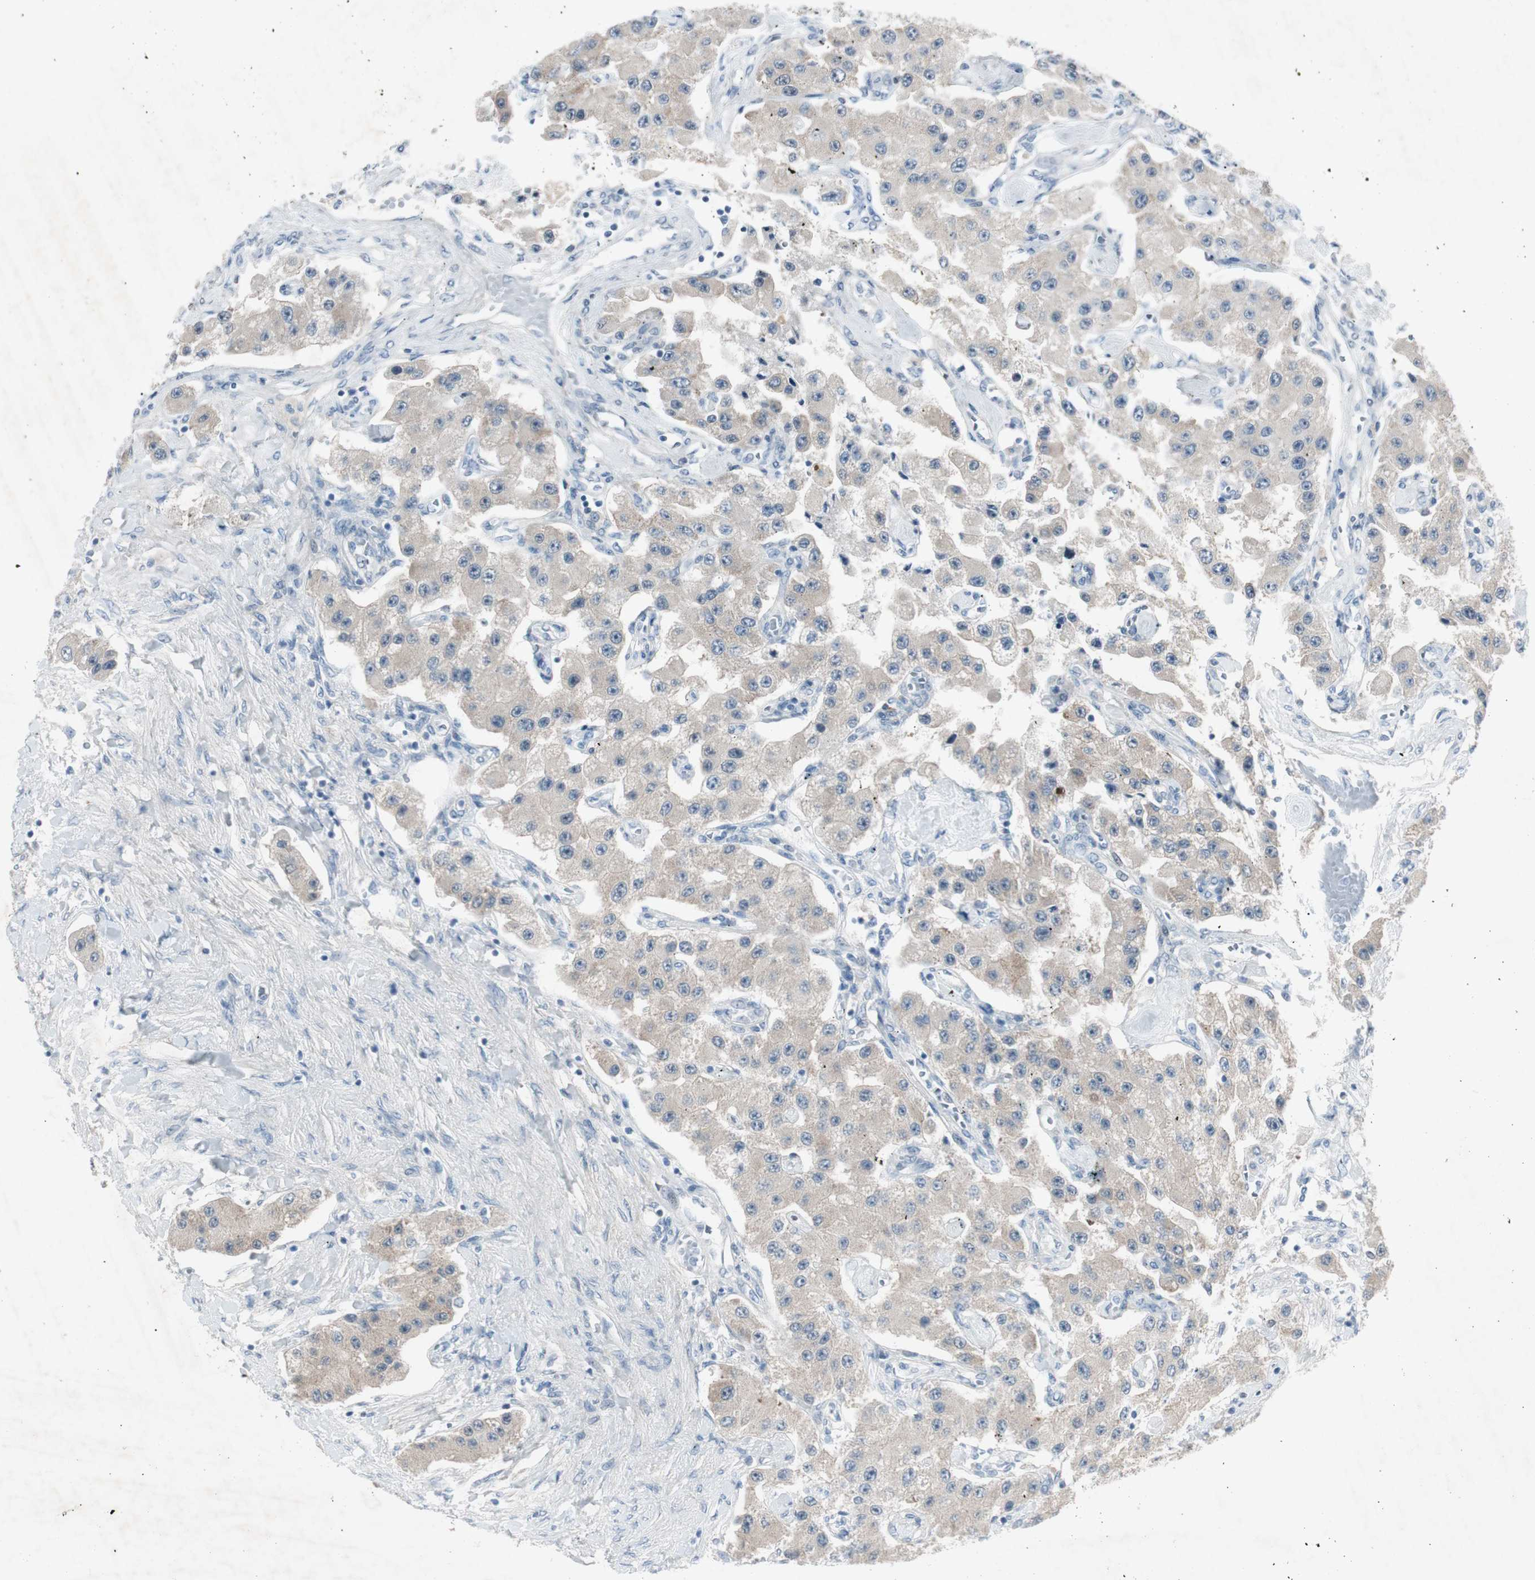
{"staining": {"intensity": "weak", "quantity": ">75%", "location": "cytoplasmic/membranous"}, "tissue": "carcinoid", "cell_type": "Tumor cells", "image_type": "cancer", "snomed": [{"axis": "morphology", "description": "Carcinoid, malignant, NOS"}, {"axis": "topography", "description": "Pancreas"}], "caption": "An IHC histopathology image of neoplastic tissue is shown. Protein staining in brown labels weak cytoplasmic/membranous positivity in malignant carcinoid within tumor cells.", "gene": "MAPRE3", "patient": {"sex": "male", "age": 41}}